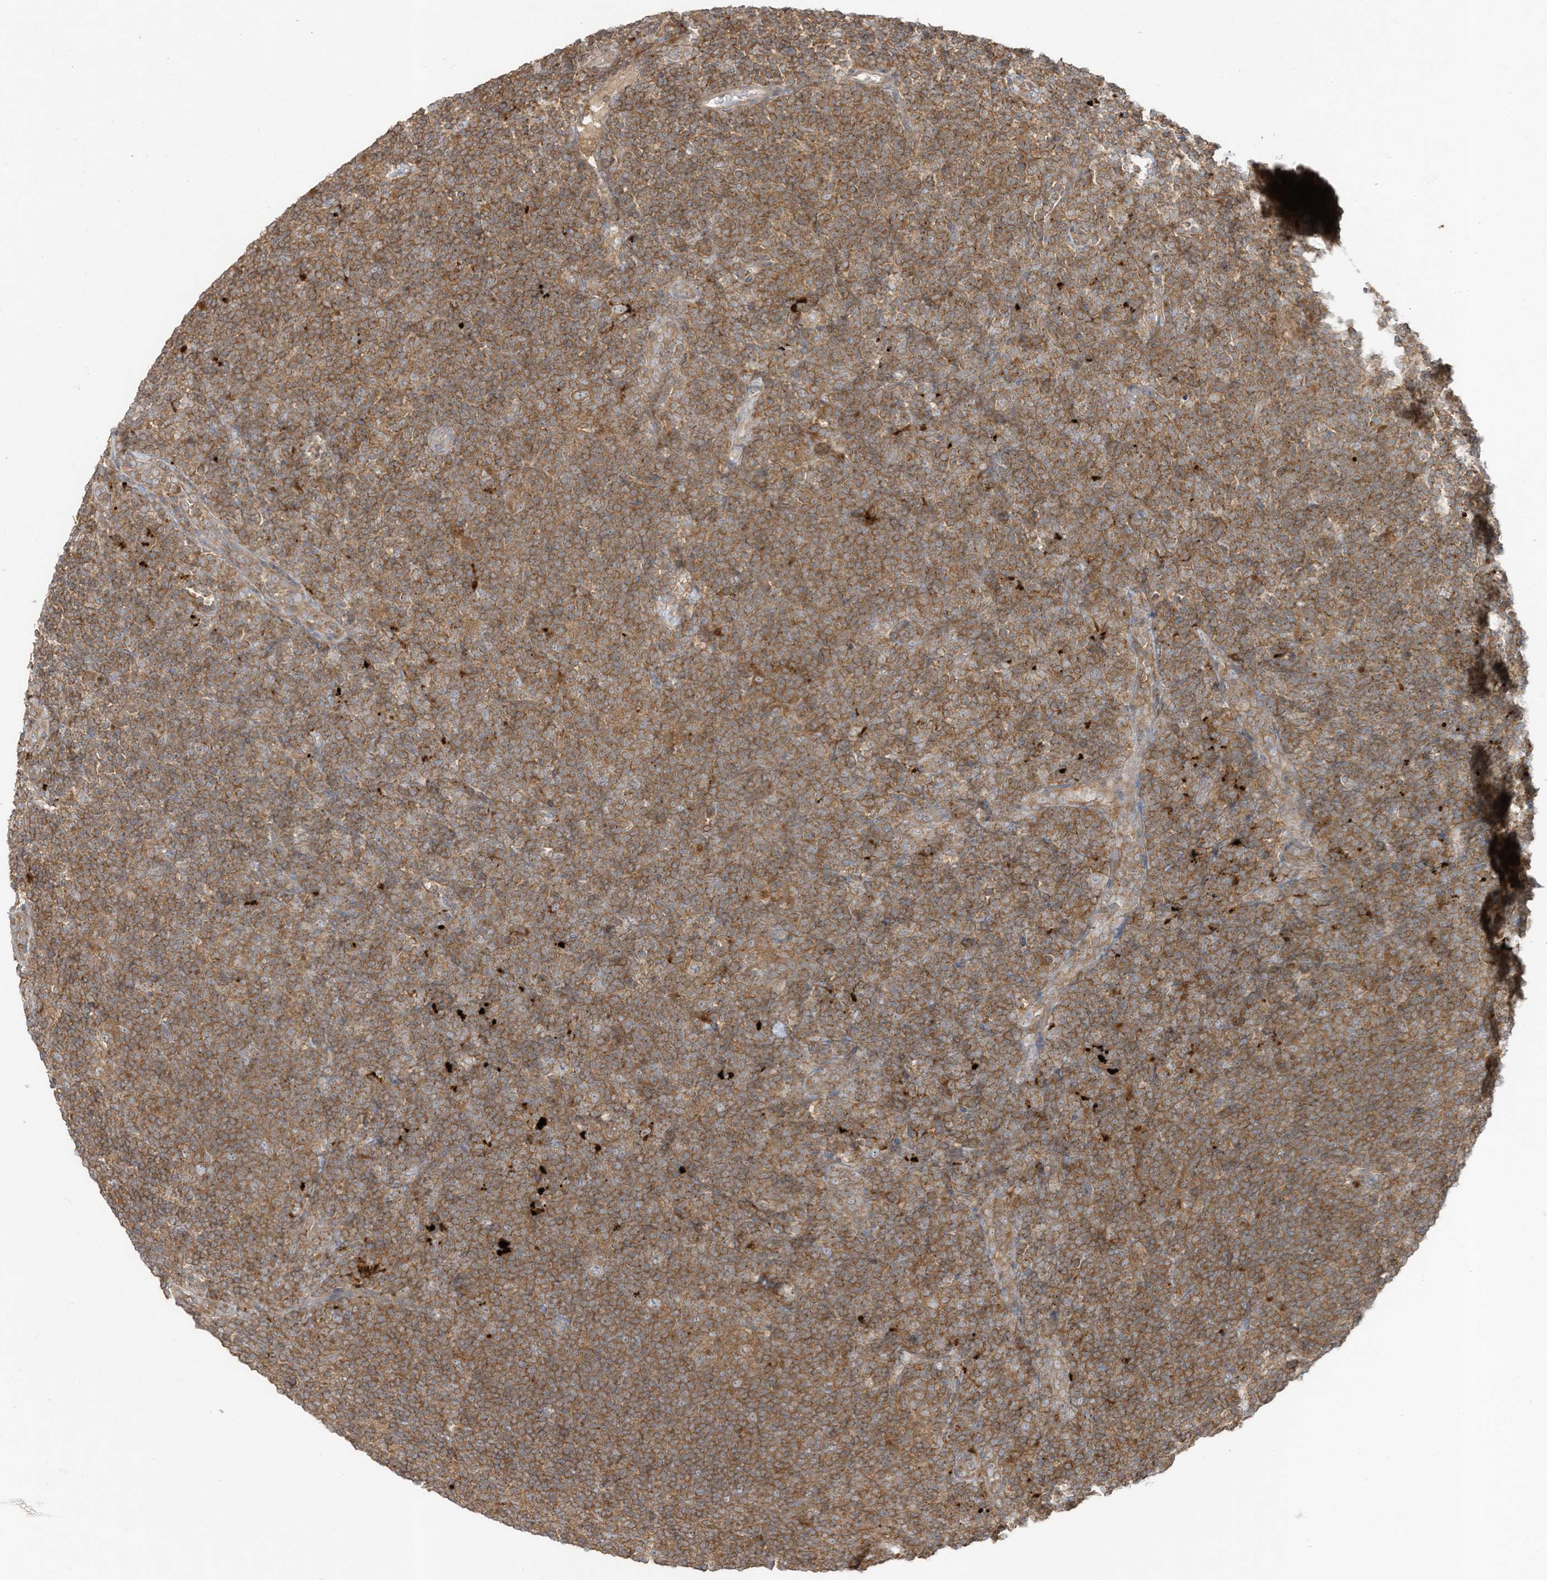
{"staining": {"intensity": "weak", "quantity": "<25%", "location": "cytoplasmic/membranous"}, "tissue": "lymphoma", "cell_type": "Tumor cells", "image_type": "cancer", "snomed": [{"axis": "morphology", "description": "Hodgkin's disease, NOS"}, {"axis": "topography", "description": "Lymph node"}], "caption": "Immunohistochemistry (IHC) photomicrograph of Hodgkin's disease stained for a protein (brown), which reveals no staining in tumor cells. (Brightfield microscopy of DAB immunohistochemistry at high magnification).", "gene": "LDAH", "patient": {"sex": "female", "age": 57}}